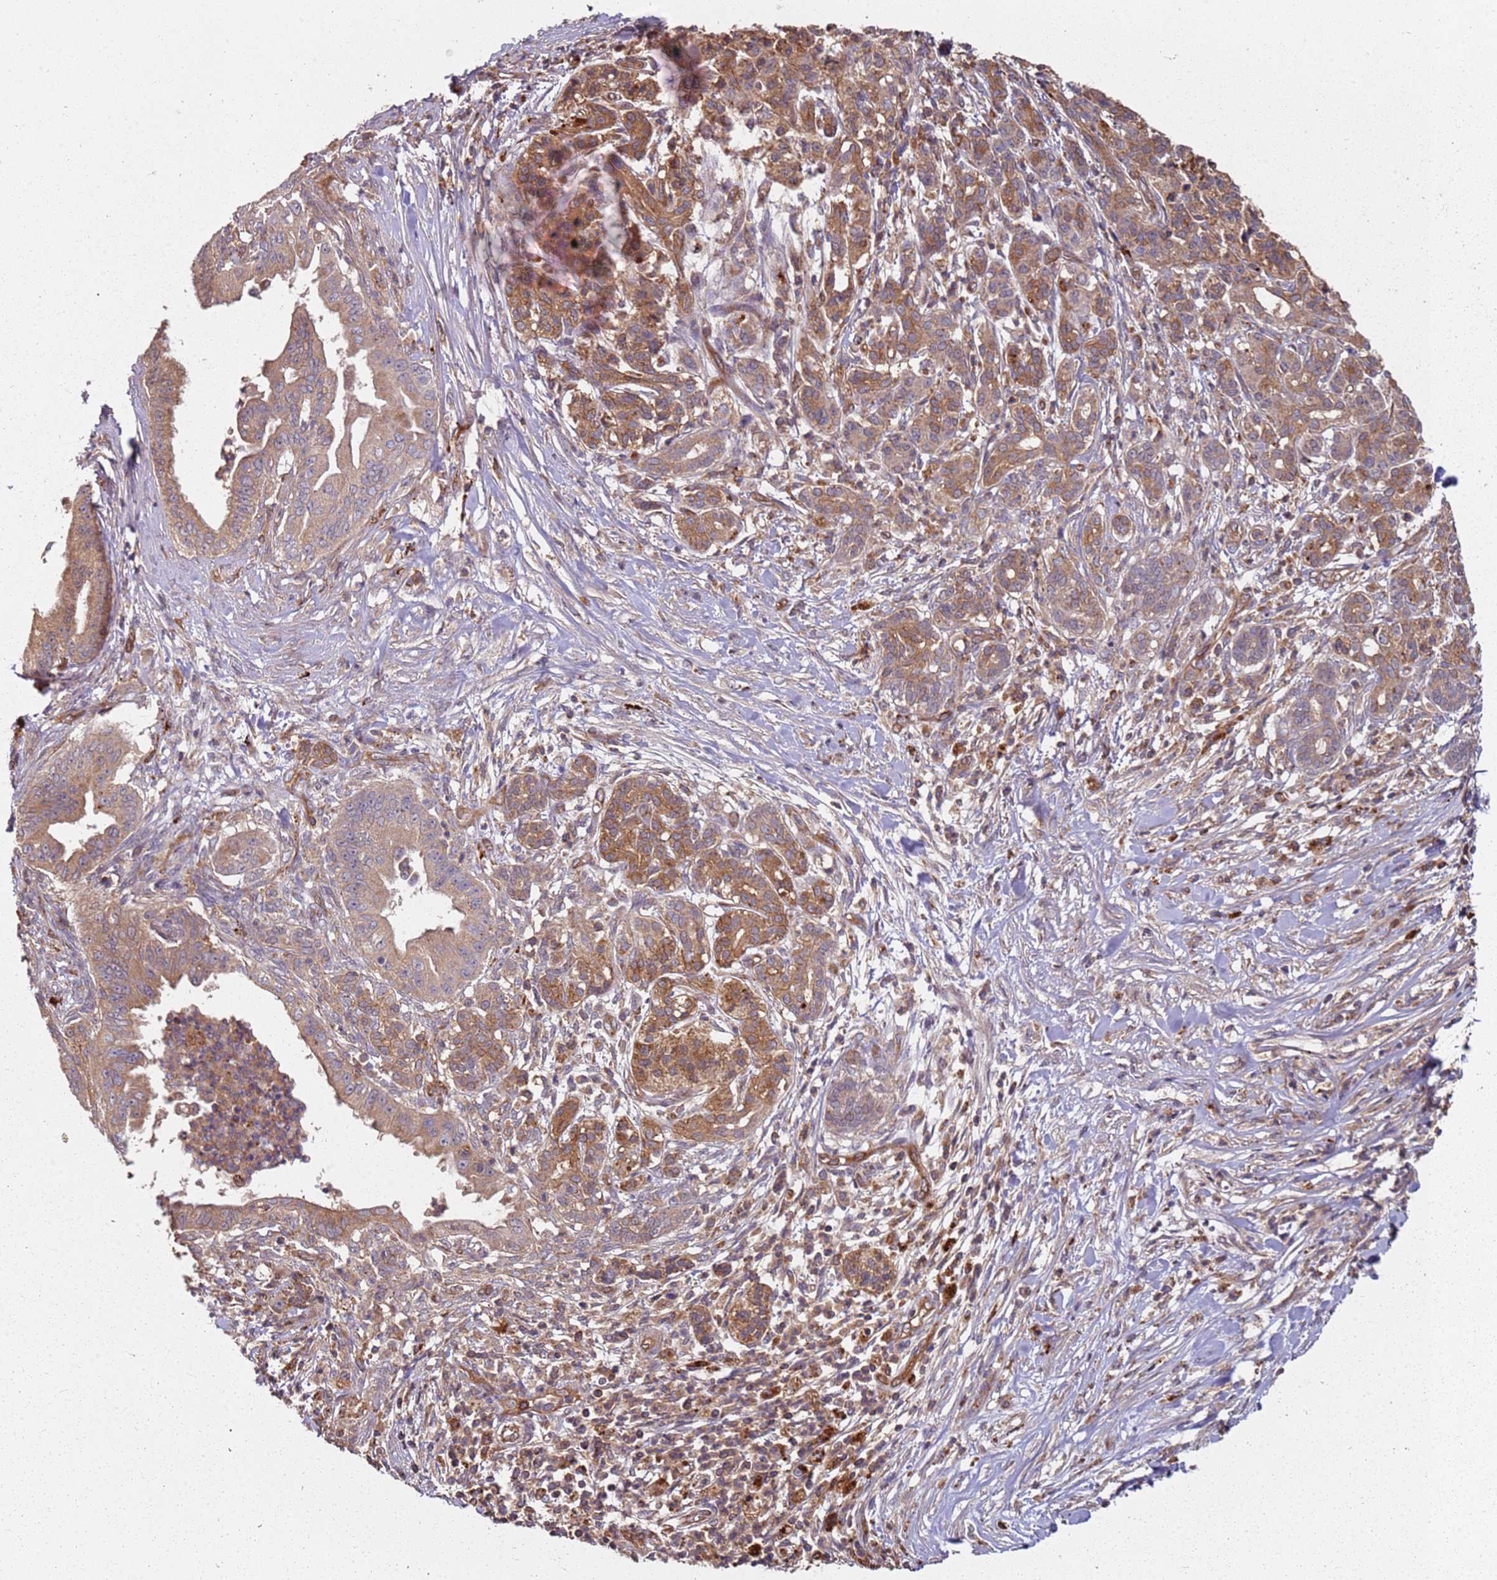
{"staining": {"intensity": "moderate", "quantity": ">75%", "location": "cytoplasmic/membranous"}, "tissue": "pancreatic cancer", "cell_type": "Tumor cells", "image_type": "cancer", "snomed": [{"axis": "morphology", "description": "Adenocarcinoma, NOS"}, {"axis": "topography", "description": "Pancreas"}], "caption": "Pancreatic adenocarcinoma stained for a protein demonstrates moderate cytoplasmic/membranous positivity in tumor cells.", "gene": "SCGB2B2", "patient": {"sex": "male", "age": 58}}